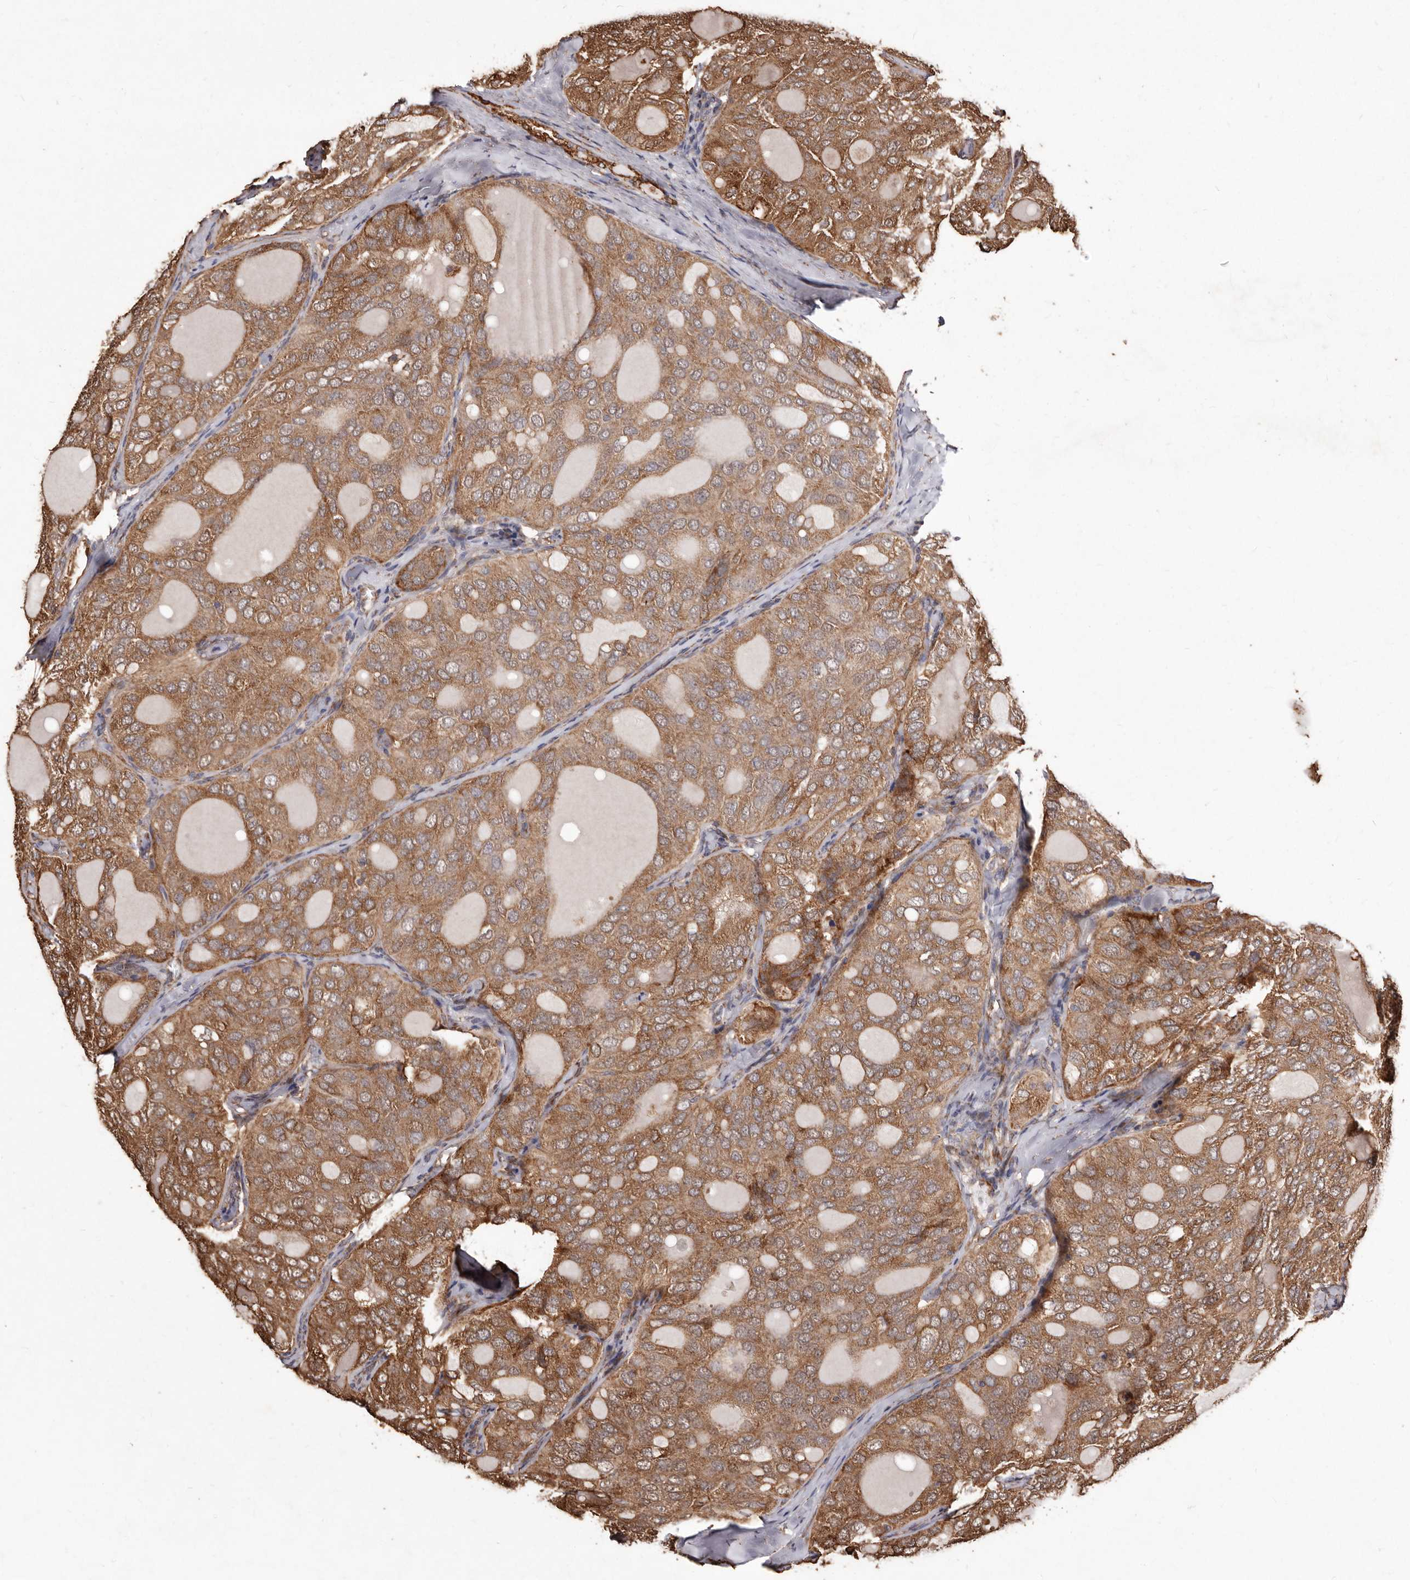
{"staining": {"intensity": "moderate", "quantity": ">75%", "location": "cytoplasmic/membranous"}, "tissue": "thyroid cancer", "cell_type": "Tumor cells", "image_type": "cancer", "snomed": [{"axis": "morphology", "description": "Follicular adenoma carcinoma, NOS"}, {"axis": "topography", "description": "Thyroid gland"}], "caption": "Protein expression analysis of human thyroid cancer reveals moderate cytoplasmic/membranous positivity in about >75% of tumor cells. (brown staining indicates protein expression, while blue staining denotes nuclei).", "gene": "STEAP2", "patient": {"sex": "male", "age": 75}}